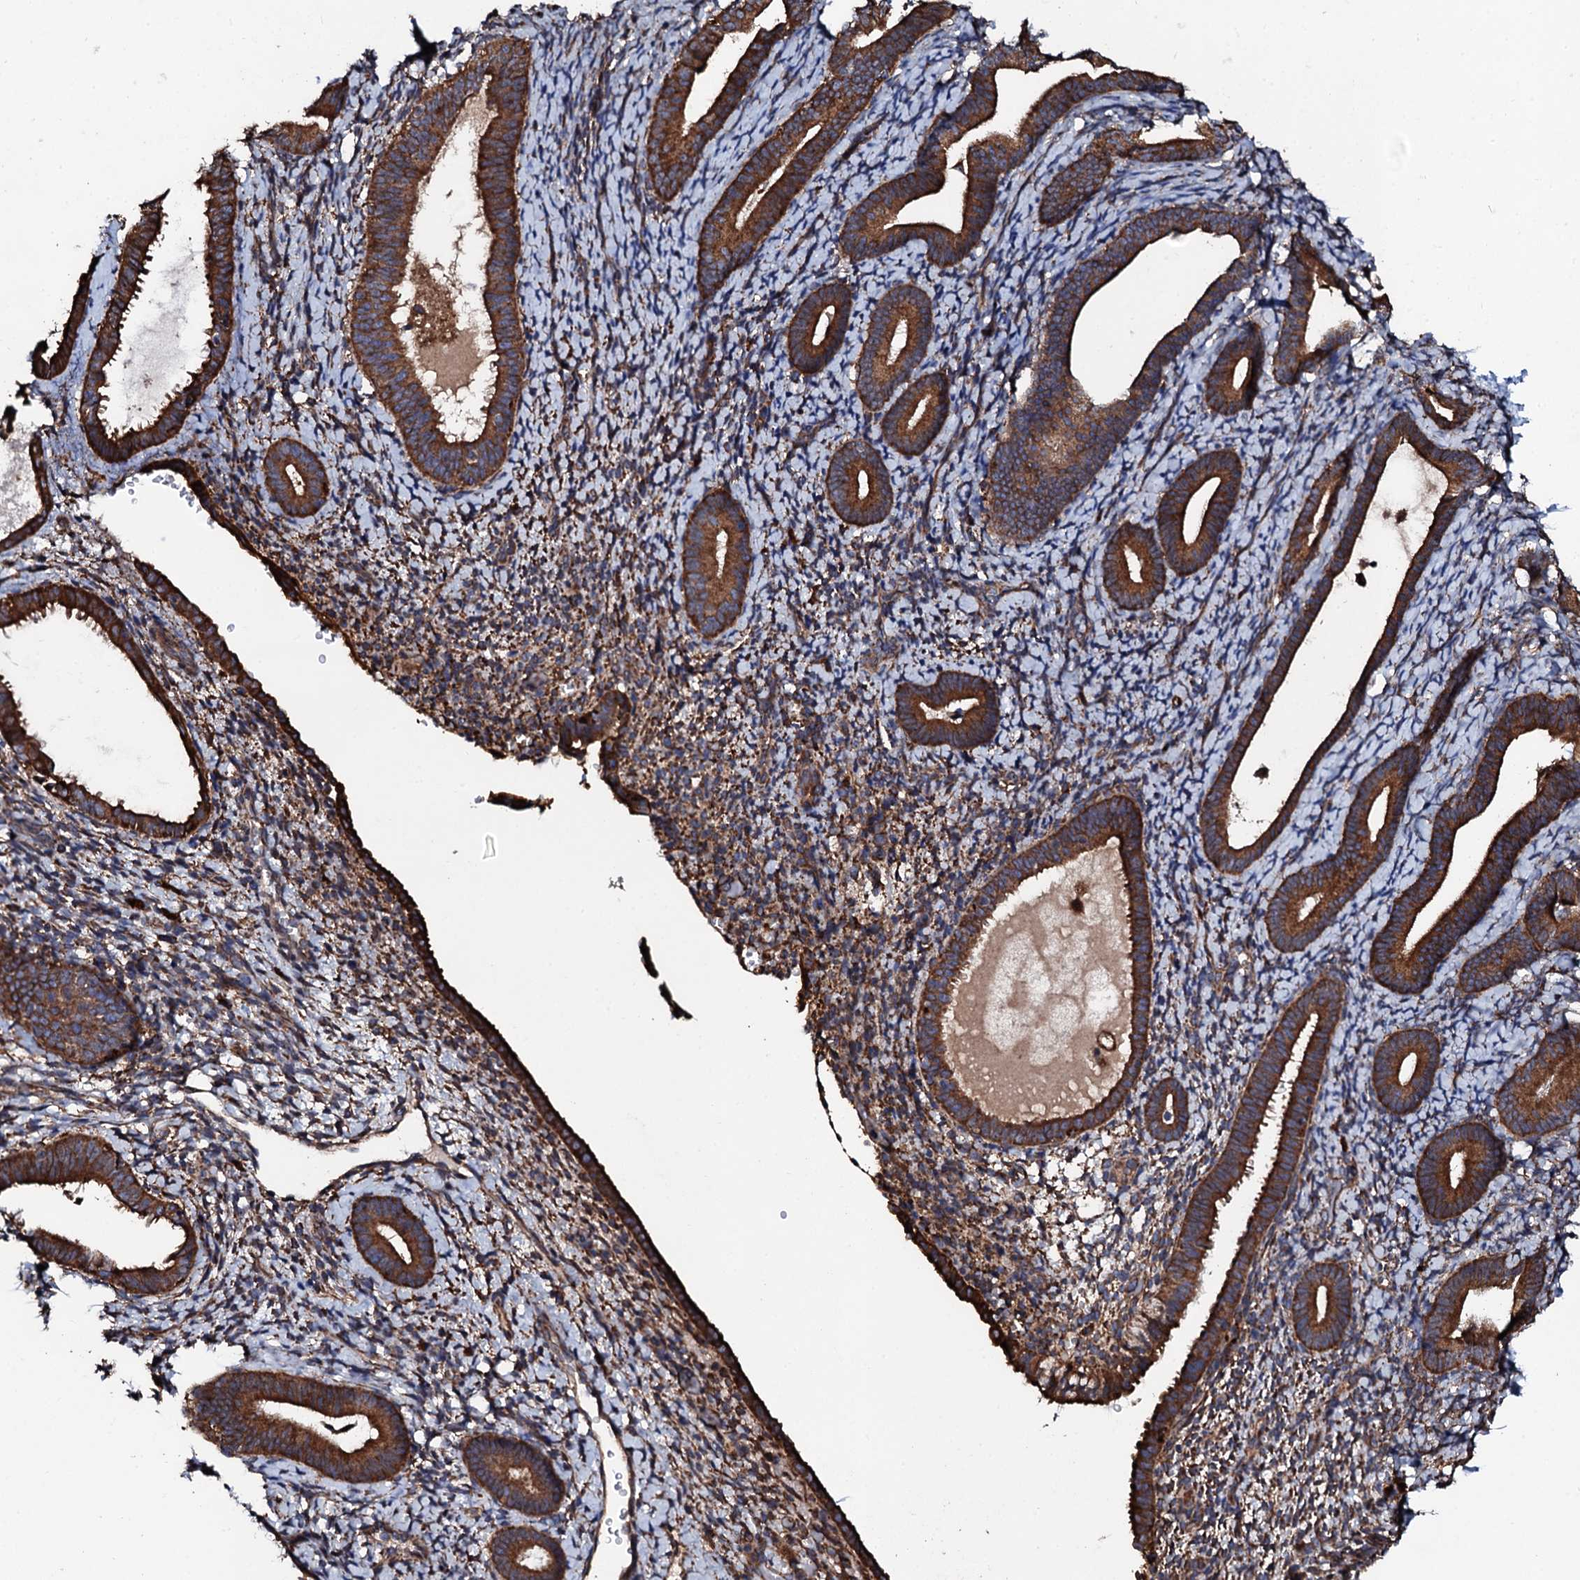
{"staining": {"intensity": "negative", "quantity": "none", "location": "none"}, "tissue": "endometrium", "cell_type": "Cells in endometrial stroma", "image_type": "normal", "snomed": [{"axis": "morphology", "description": "Normal tissue, NOS"}, {"axis": "topography", "description": "Endometrium"}], "caption": "This is an immunohistochemistry (IHC) photomicrograph of benign human endometrium. There is no positivity in cells in endometrial stroma.", "gene": "CKAP5", "patient": {"sex": "female", "age": 65}}